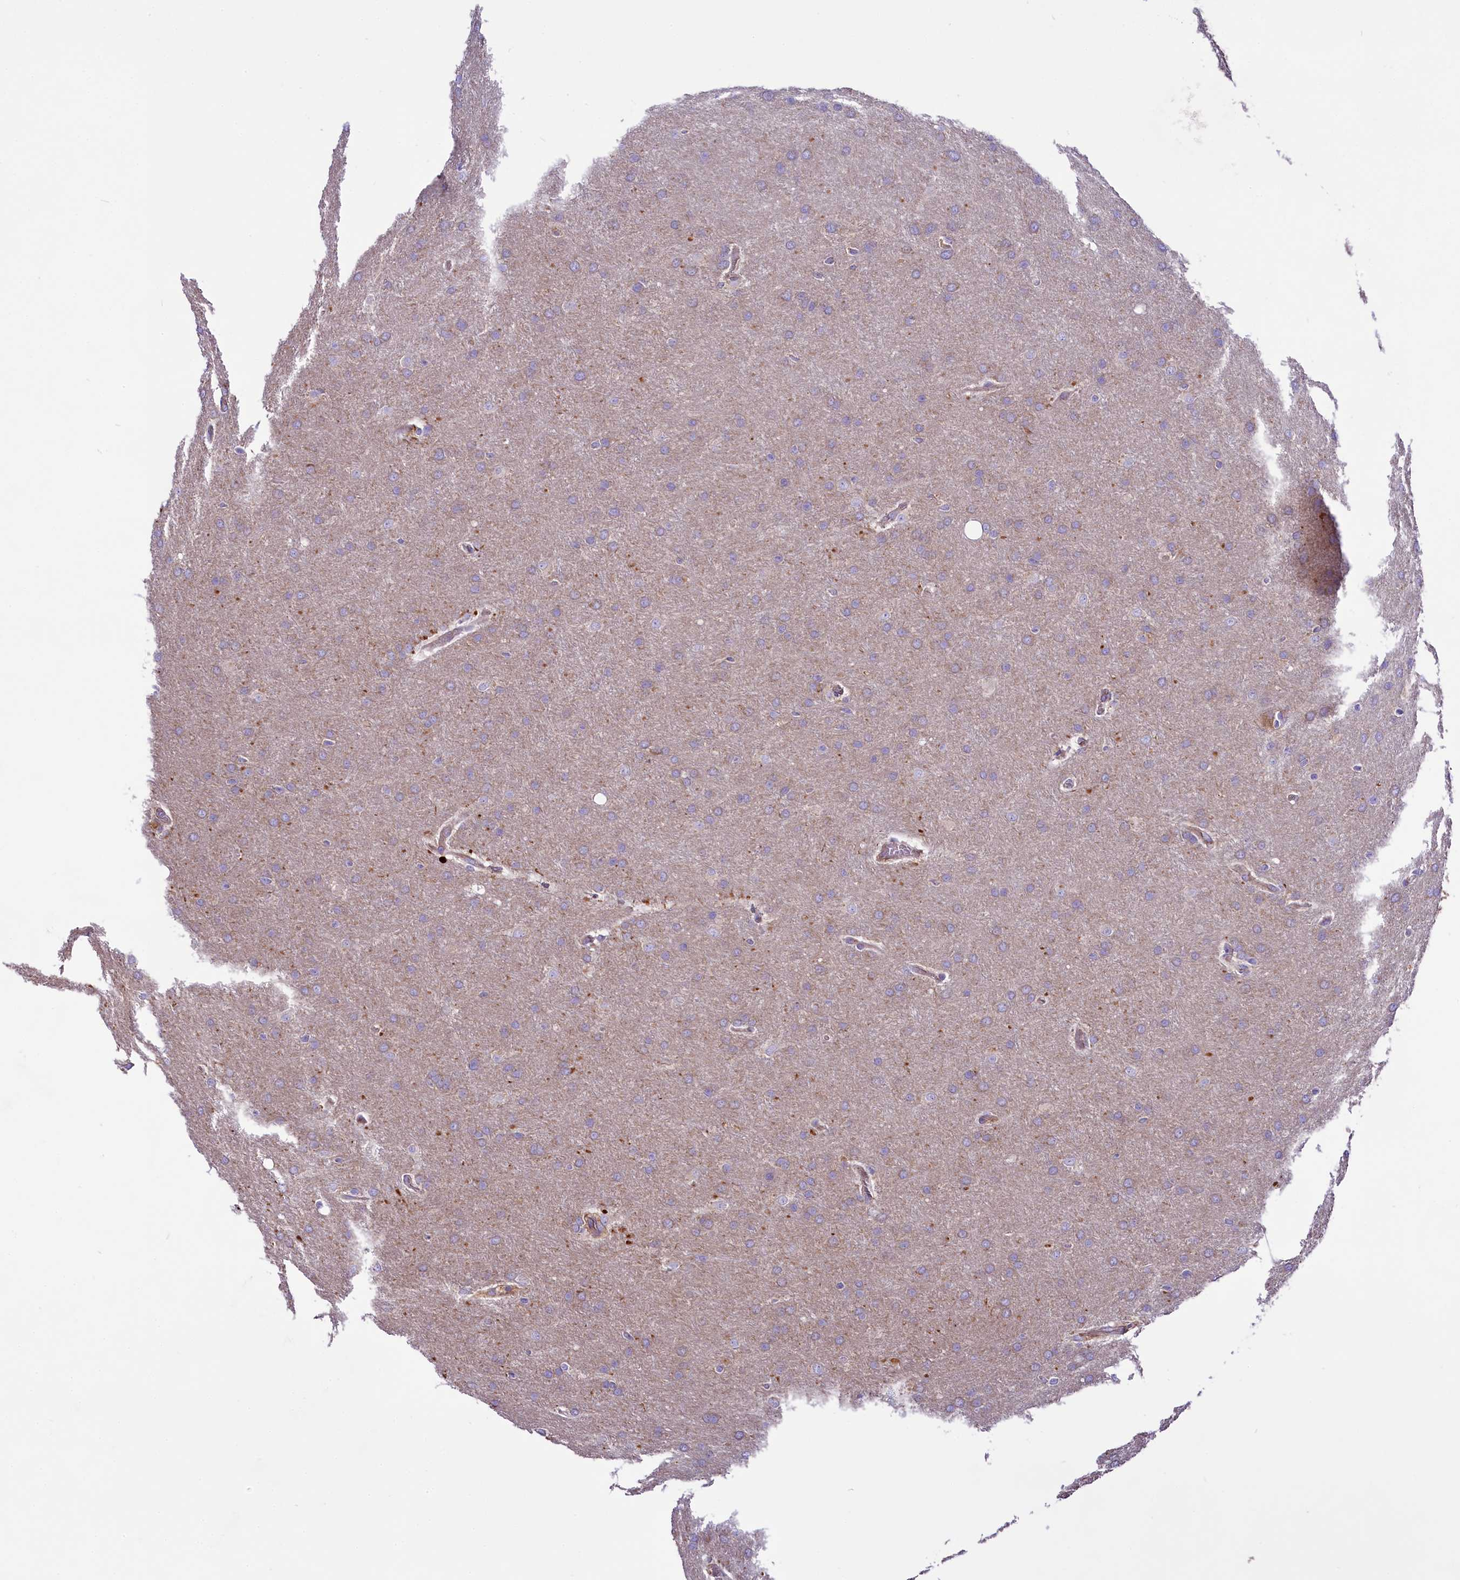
{"staining": {"intensity": "negative", "quantity": "none", "location": "none"}, "tissue": "glioma", "cell_type": "Tumor cells", "image_type": "cancer", "snomed": [{"axis": "morphology", "description": "Glioma, malignant, Low grade"}, {"axis": "topography", "description": "Brain"}], "caption": "The image displays no staining of tumor cells in malignant glioma (low-grade).", "gene": "PEMT", "patient": {"sex": "female", "age": 32}}